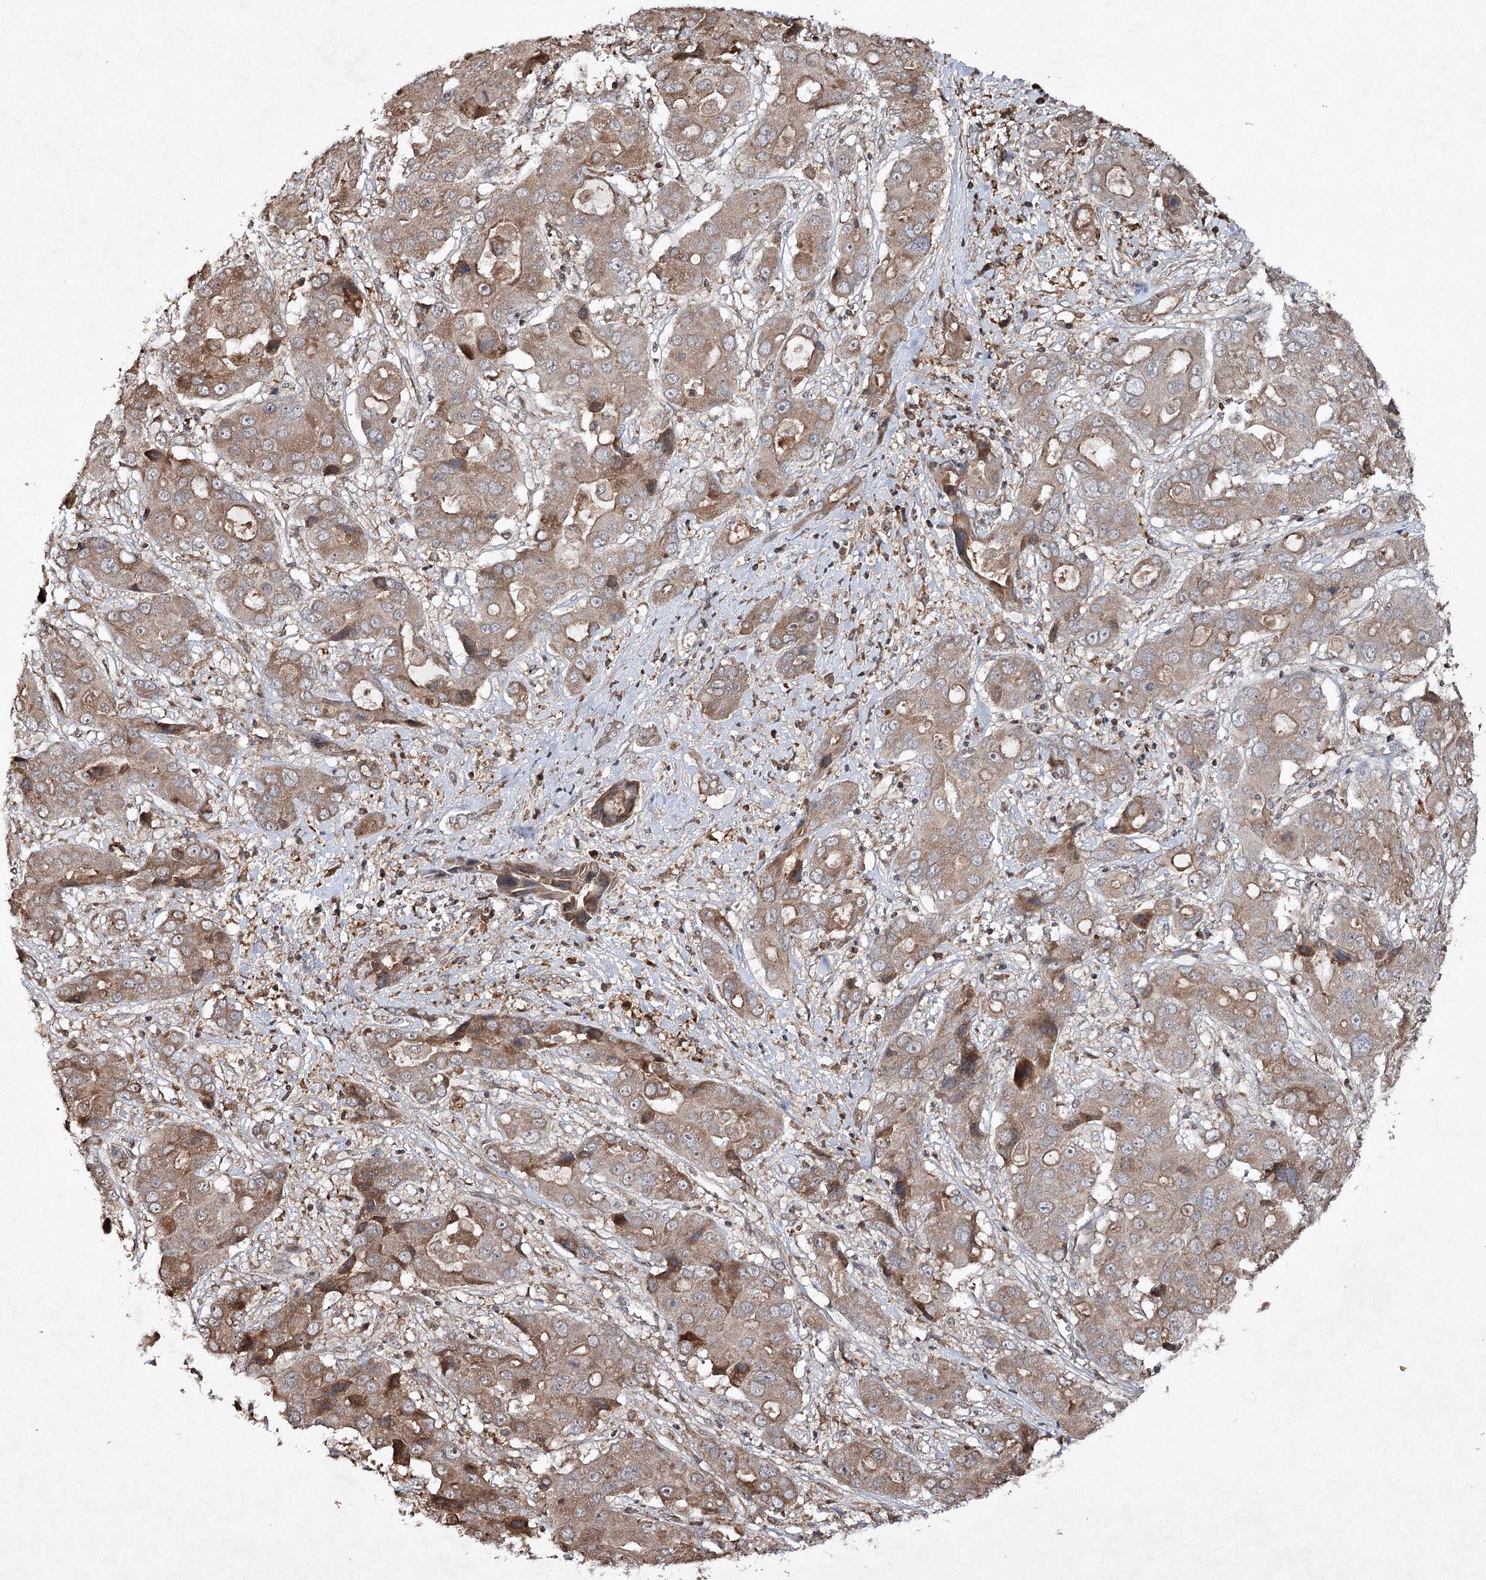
{"staining": {"intensity": "moderate", "quantity": "25%-75%", "location": "cytoplasmic/membranous"}, "tissue": "liver cancer", "cell_type": "Tumor cells", "image_type": "cancer", "snomed": [{"axis": "morphology", "description": "Cholangiocarcinoma"}, {"axis": "topography", "description": "Liver"}], "caption": "Approximately 25%-75% of tumor cells in liver cholangiocarcinoma show moderate cytoplasmic/membranous protein staining as visualized by brown immunohistochemical staining.", "gene": "CYP2B6", "patient": {"sex": "male", "age": 67}}